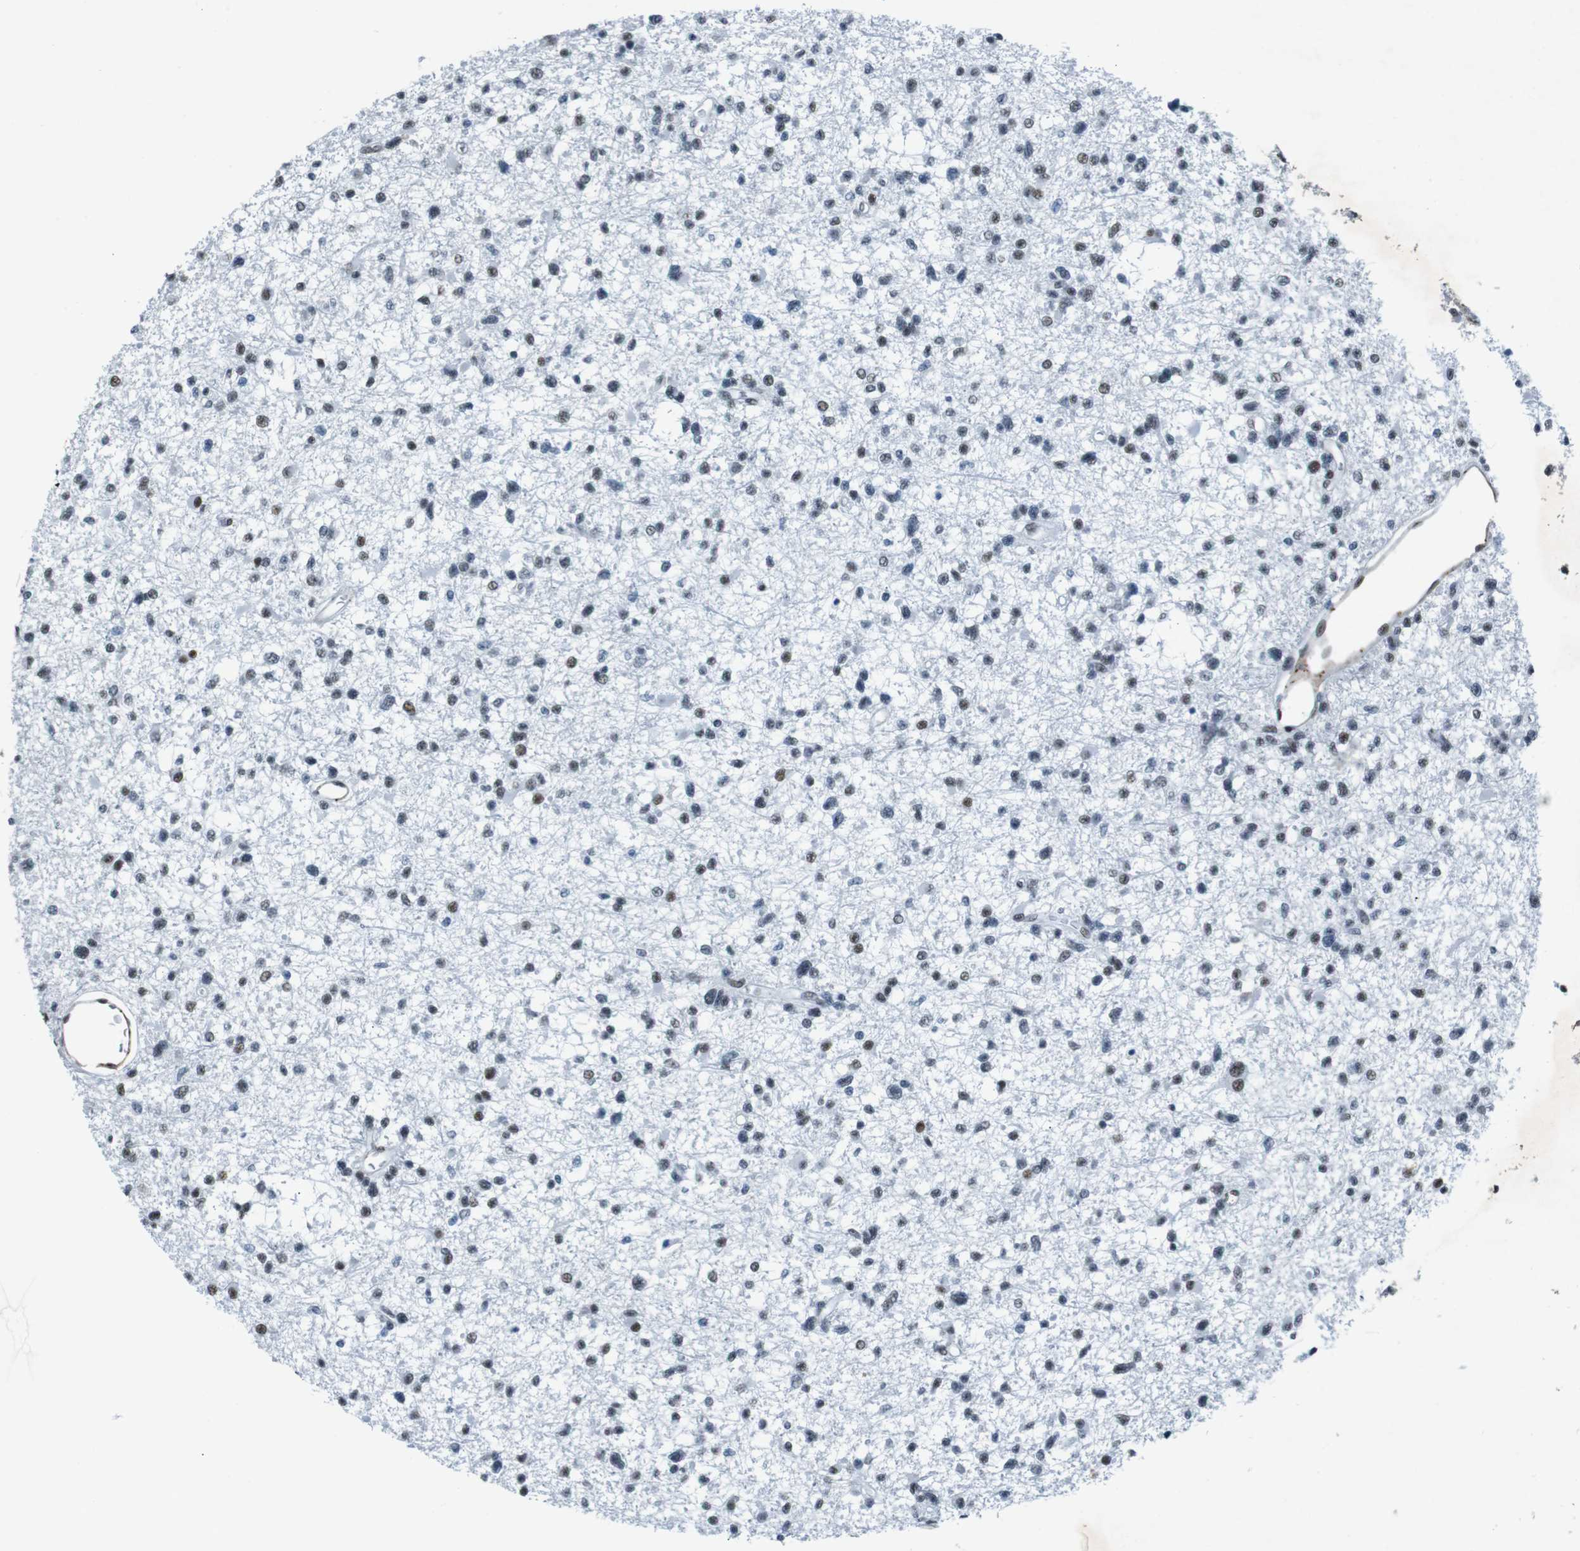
{"staining": {"intensity": "weak", "quantity": "<25%", "location": "nuclear"}, "tissue": "glioma", "cell_type": "Tumor cells", "image_type": "cancer", "snomed": [{"axis": "morphology", "description": "Glioma, malignant, Low grade"}, {"axis": "topography", "description": "Brain"}], "caption": "Malignant glioma (low-grade) was stained to show a protein in brown. There is no significant expression in tumor cells. The staining was performed using DAB to visualize the protein expression in brown, while the nuclei were stained in blue with hematoxylin (Magnification: 20x).", "gene": "HEXIM1", "patient": {"sex": "female", "age": 22}}